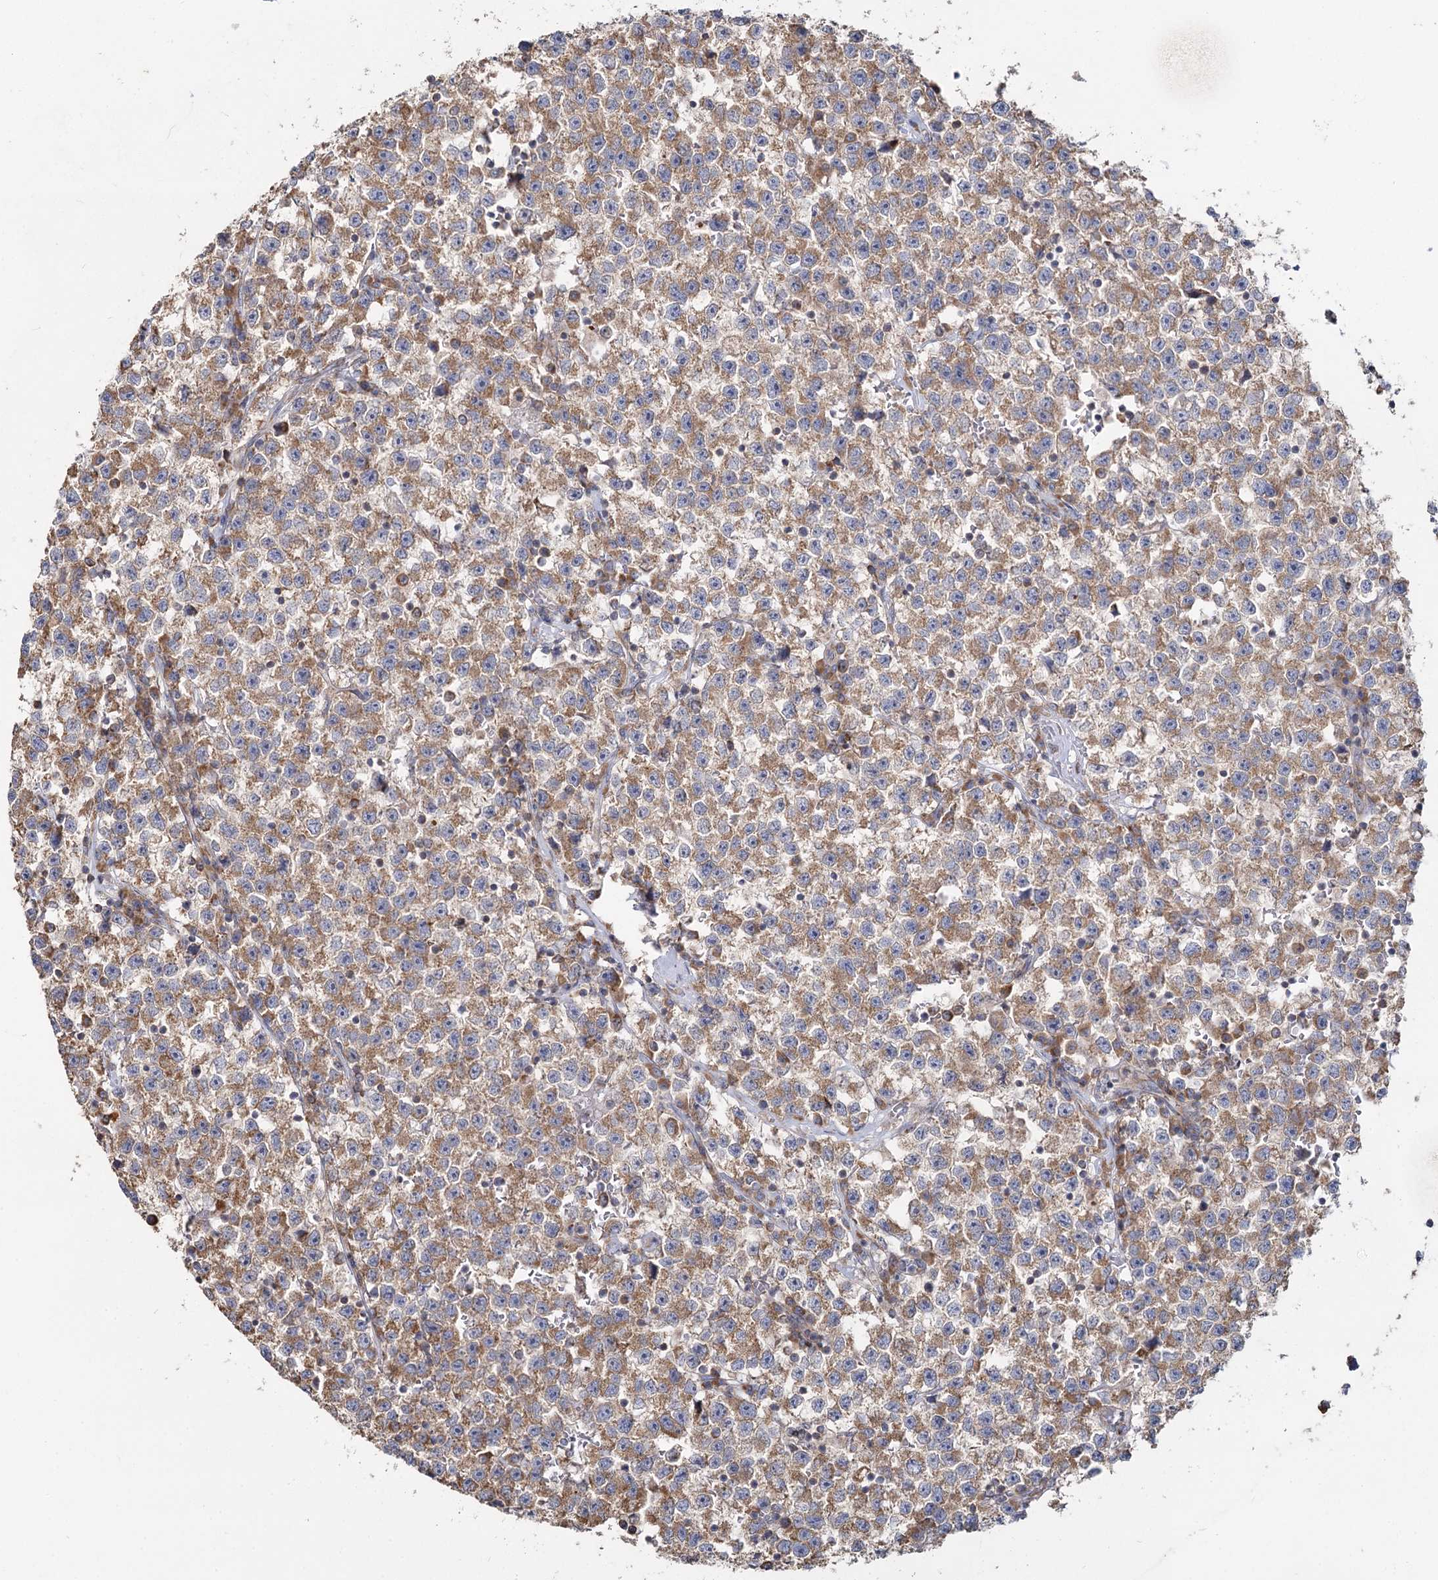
{"staining": {"intensity": "moderate", "quantity": ">75%", "location": "cytoplasmic/membranous"}, "tissue": "testis cancer", "cell_type": "Tumor cells", "image_type": "cancer", "snomed": [{"axis": "morphology", "description": "Seminoma, NOS"}, {"axis": "topography", "description": "Testis"}], "caption": "Seminoma (testis) stained with a brown dye shows moderate cytoplasmic/membranous positive staining in approximately >75% of tumor cells.", "gene": "ACOX2", "patient": {"sex": "male", "age": 22}}